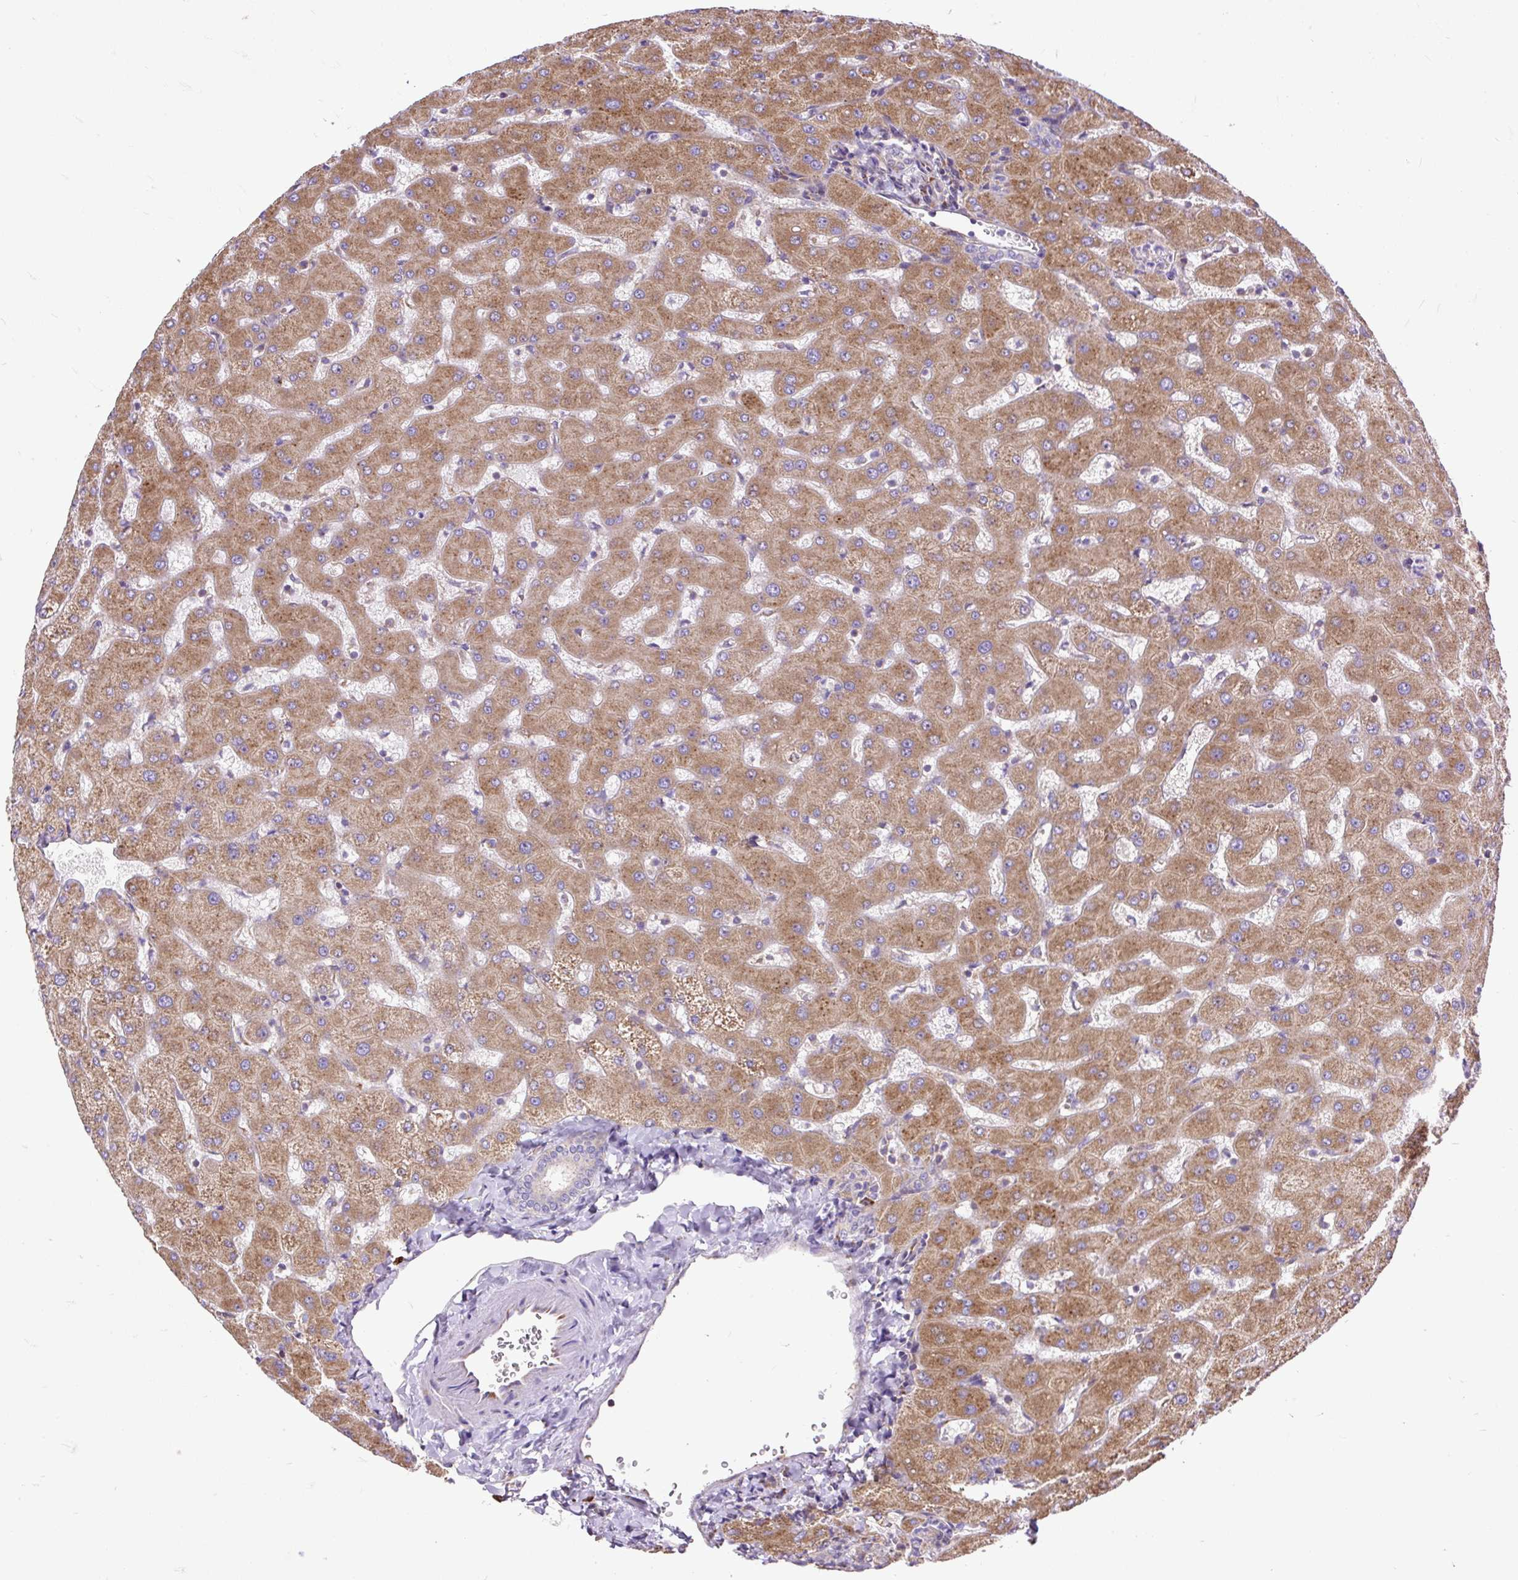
{"staining": {"intensity": "negative", "quantity": "none", "location": "none"}, "tissue": "liver", "cell_type": "Cholangiocytes", "image_type": "normal", "snomed": [{"axis": "morphology", "description": "Normal tissue, NOS"}, {"axis": "topography", "description": "Liver"}], "caption": "Immunohistochemistry of normal liver reveals no staining in cholangiocytes.", "gene": "RPS5", "patient": {"sex": "female", "age": 63}}